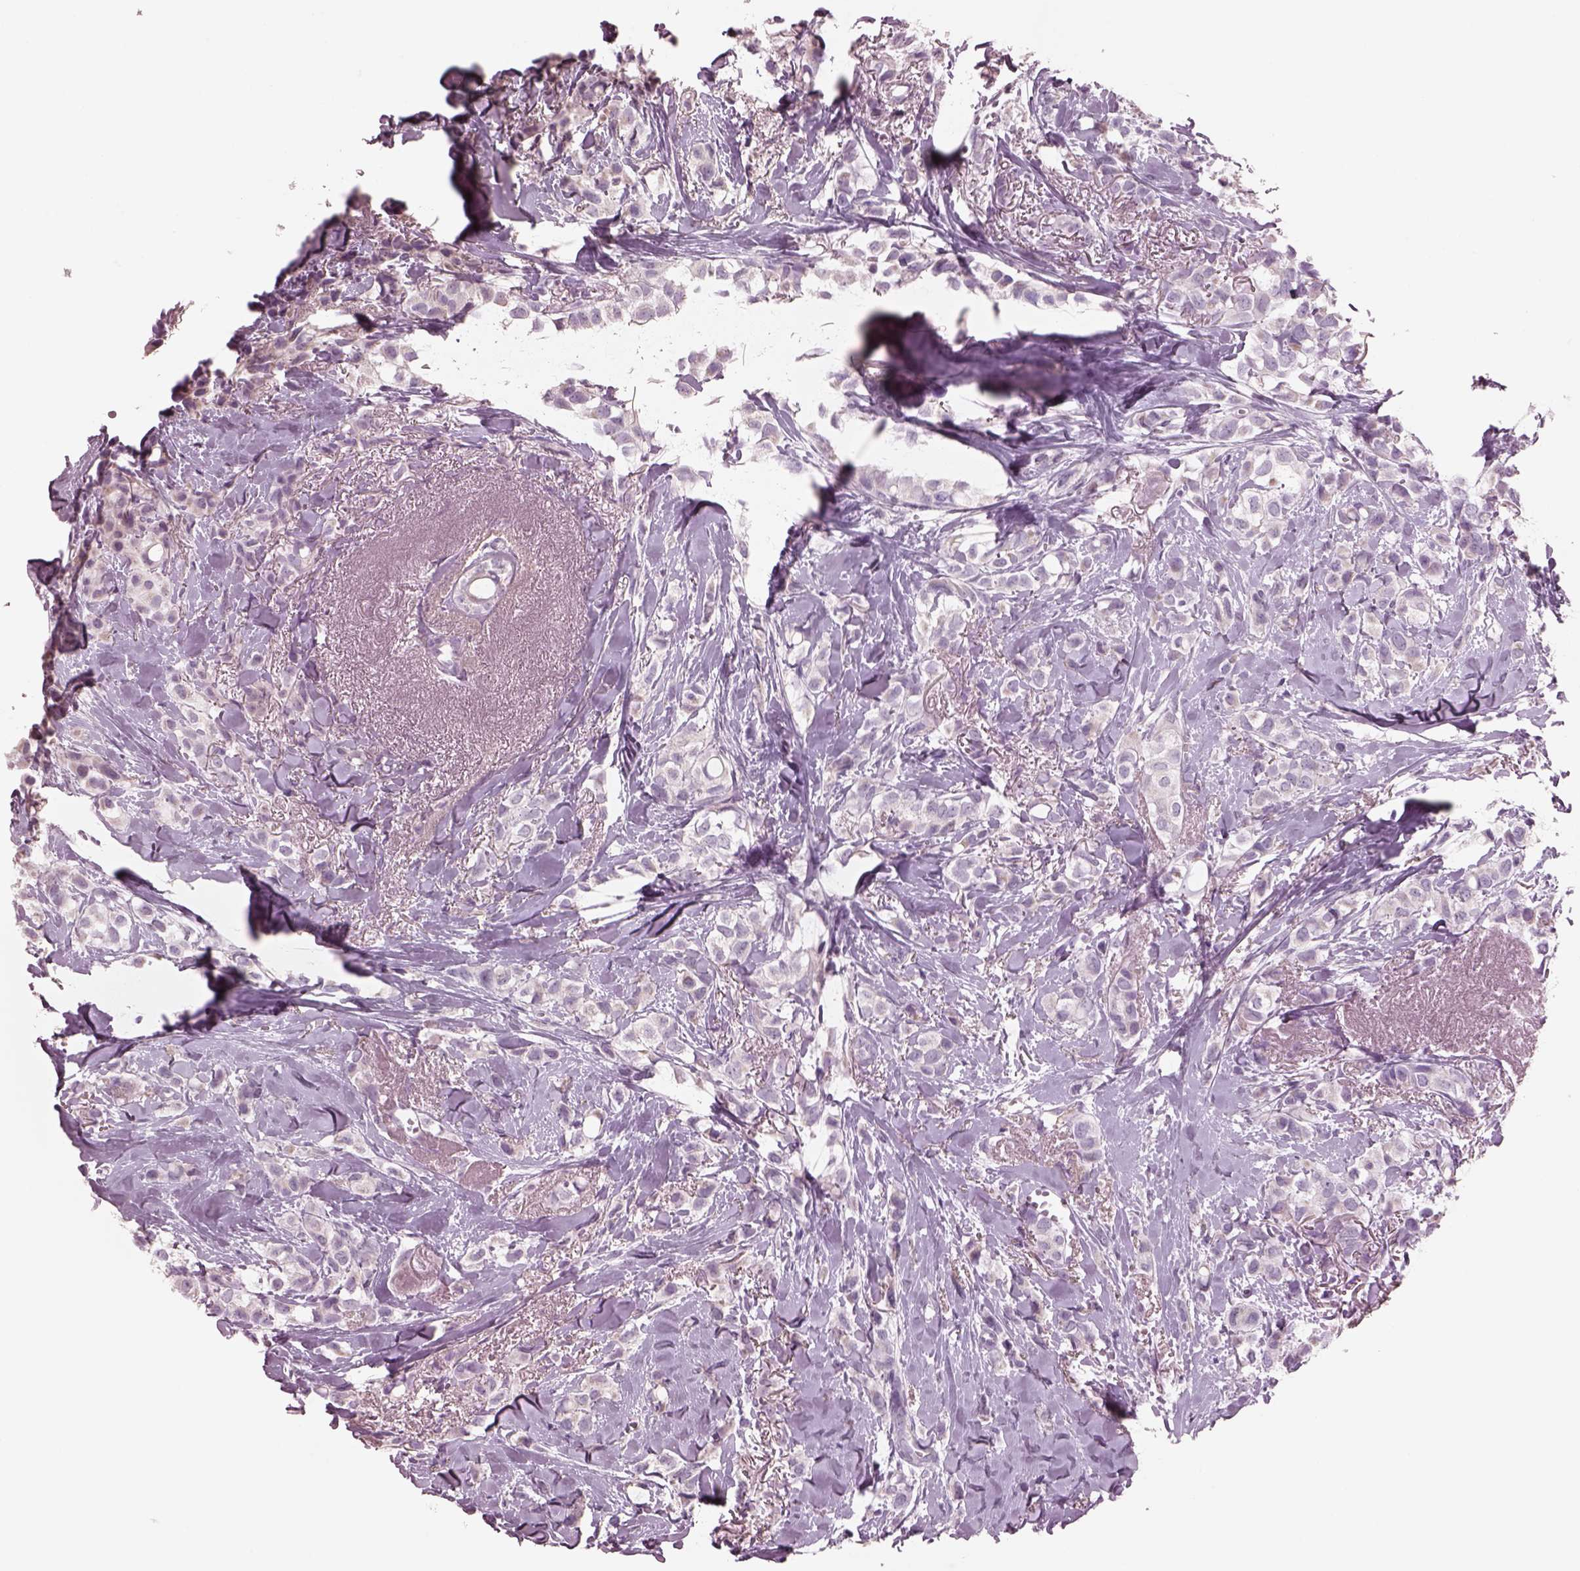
{"staining": {"intensity": "negative", "quantity": "none", "location": "none"}, "tissue": "breast cancer", "cell_type": "Tumor cells", "image_type": "cancer", "snomed": [{"axis": "morphology", "description": "Duct carcinoma"}, {"axis": "topography", "description": "Breast"}], "caption": "Immunohistochemistry (IHC) histopathology image of breast infiltrating ductal carcinoma stained for a protein (brown), which demonstrates no staining in tumor cells.", "gene": "CYLC1", "patient": {"sex": "female", "age": 85}}